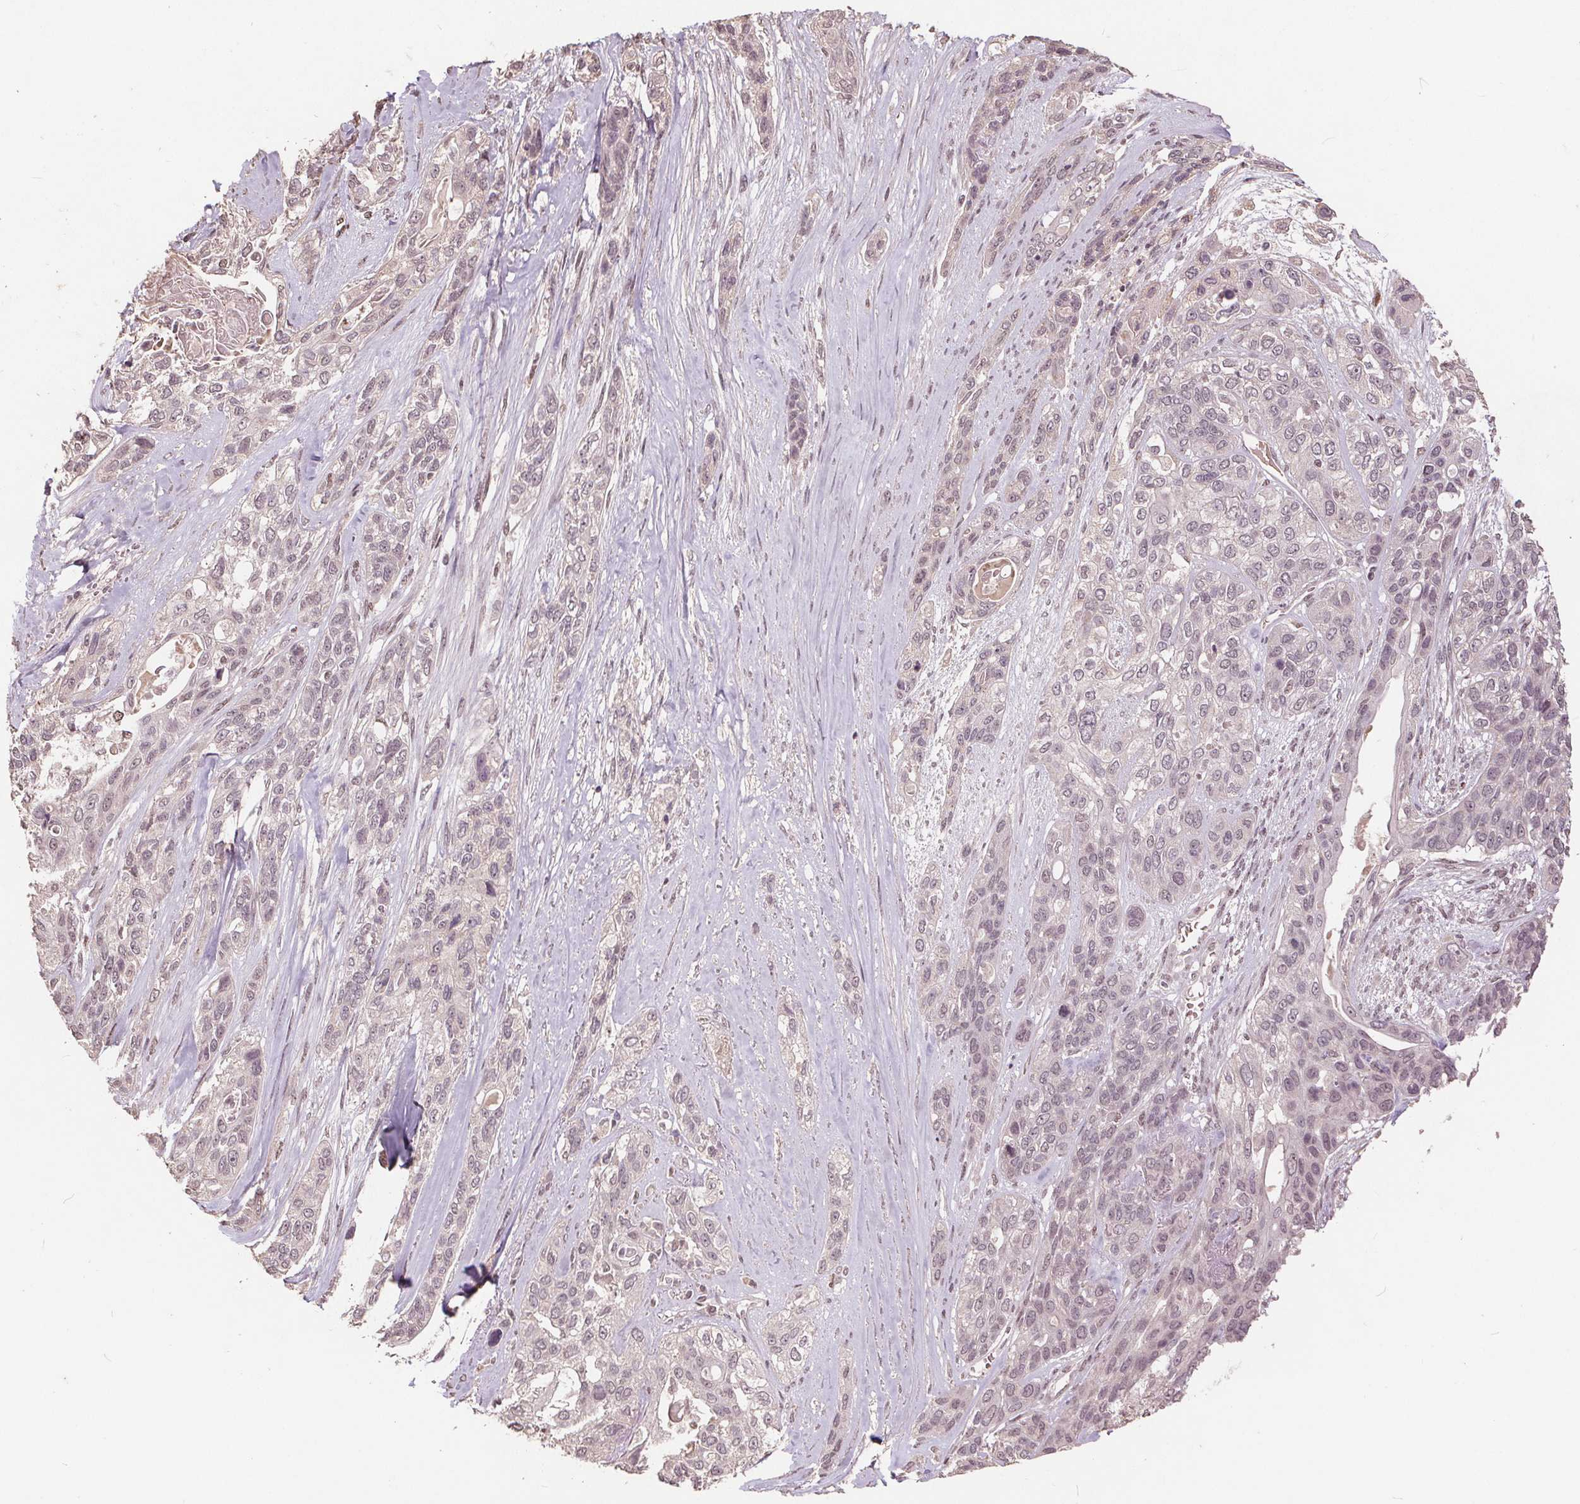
{"staining": {"intensity": "weak", "quantity": "<25%", "location": "nuclear"}, "tissue": "lung cancer", "cell_type": "Tumor cells", "image_type": "cancer", "snomed": [{"axis": "morphology", "description": "Squamous cell carcinoma, NOS"}, {"axis": "topography", "description": "Lung"}], "caption": "This is an immunohistochemistry (IHC) photomicrograph of human squamous cell carcinoma (lung). There is no positivity in tumor cells.", "gene": "DNMT3B", "patient": {"sex": "female", "age": 70}}